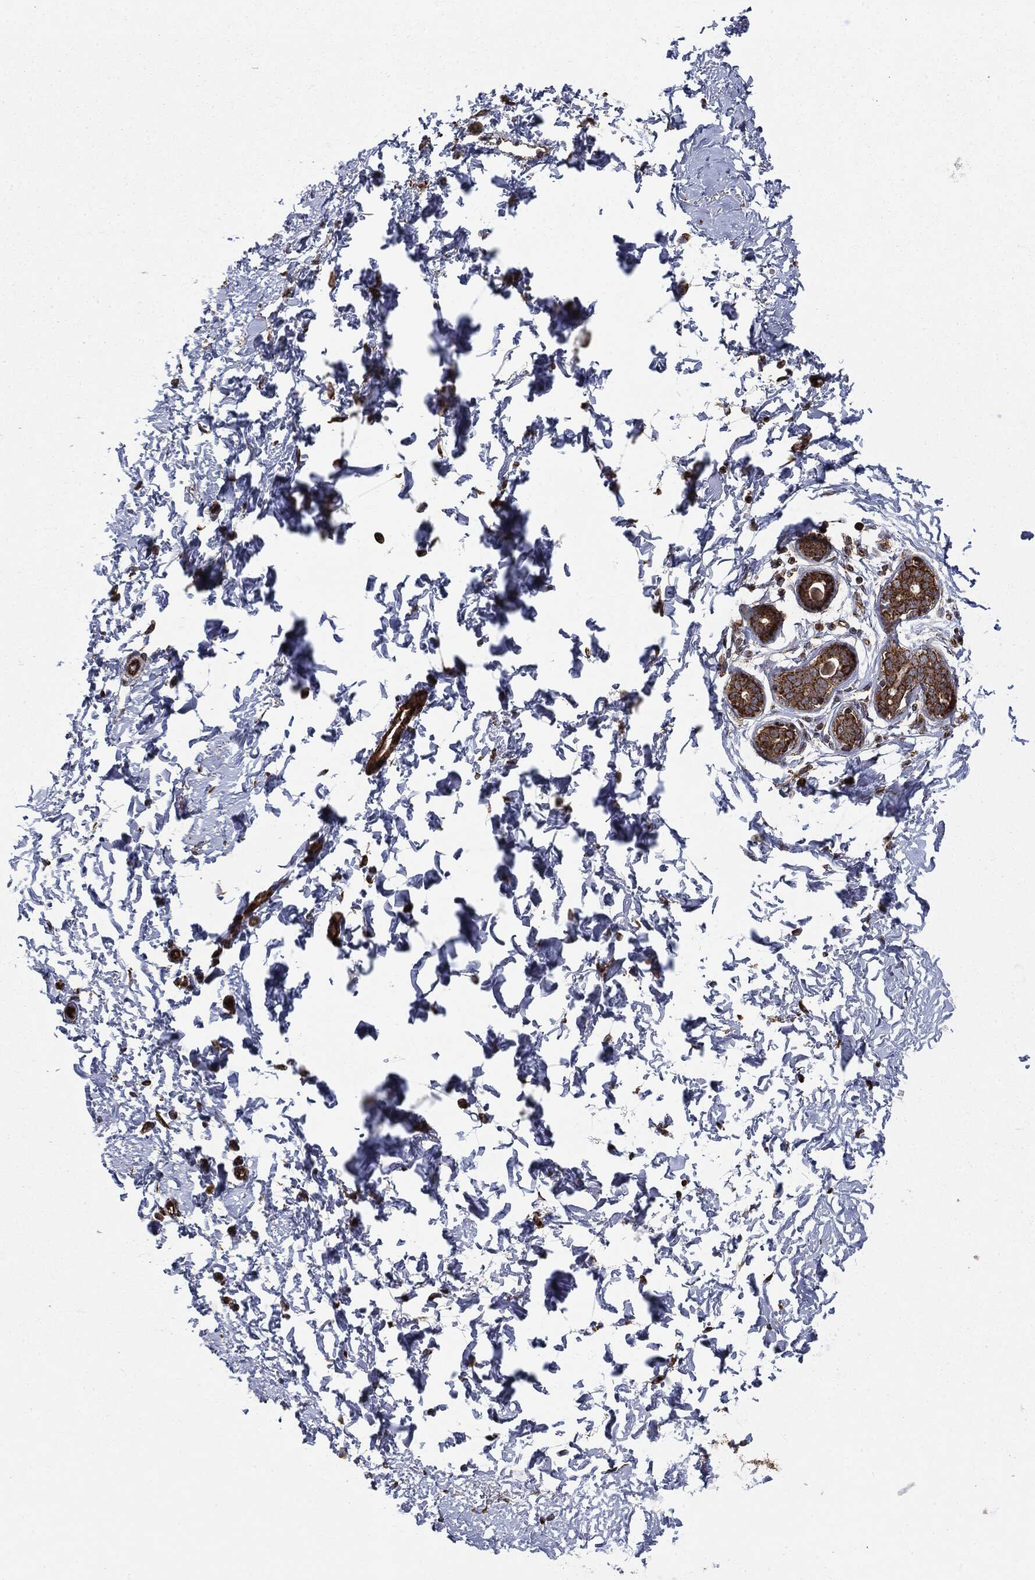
{"staining": {"intensity": "negative", "quantity": "none", "location": "none"}, "tissue": "breast", "cell_type": "Adipocytes", "image_type": "normal", "snomed": [{"axis": "morphology", "description": "Normal tissue, NOS"}, {"axis": "topography", "description": "Breast"}], "caption": "DAB (3,3'-diaminobenzidine) immunohistochemical staining of benign breast reveals no significant positivity in adipocytes.", "gene": "CYLD", "patient": {"sex": "female", "age": 37}}